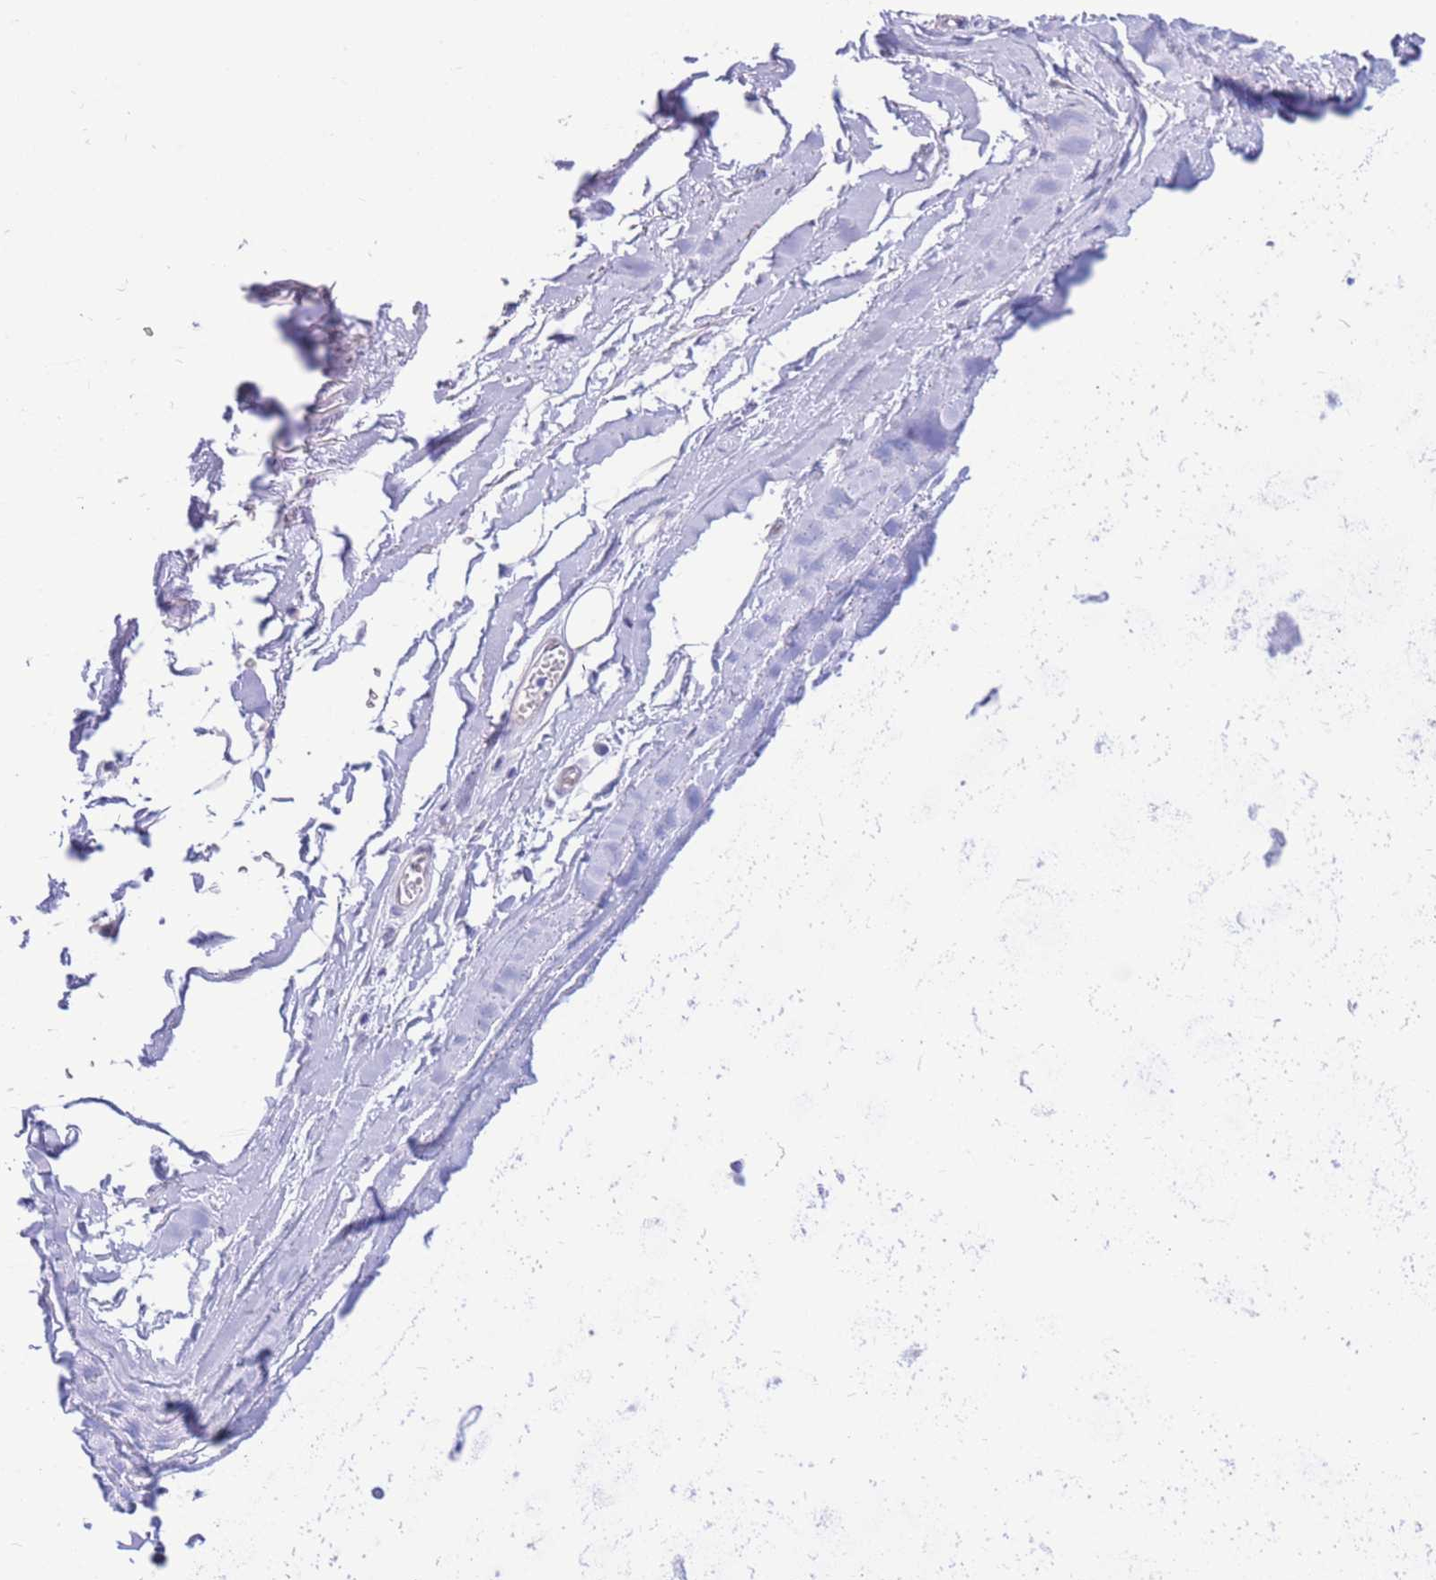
{"staining": {"intensity": "negative", "quantity": "none", "location": "none"}, "tissue": "adipose tissue", "cell_type": "Adipocytes", "image_type": "normal", "snomed": [{"axis": "morphology", "description": "Normal tissue, NOS"}, {"axis": "topography", "description": "Cartilage tissue"}], "caption": "Adipocytes show no significant protein expression in normal adipose tissue.", "gene": "SULT1A1", "patient": {"sex": "male", "age": 73}}